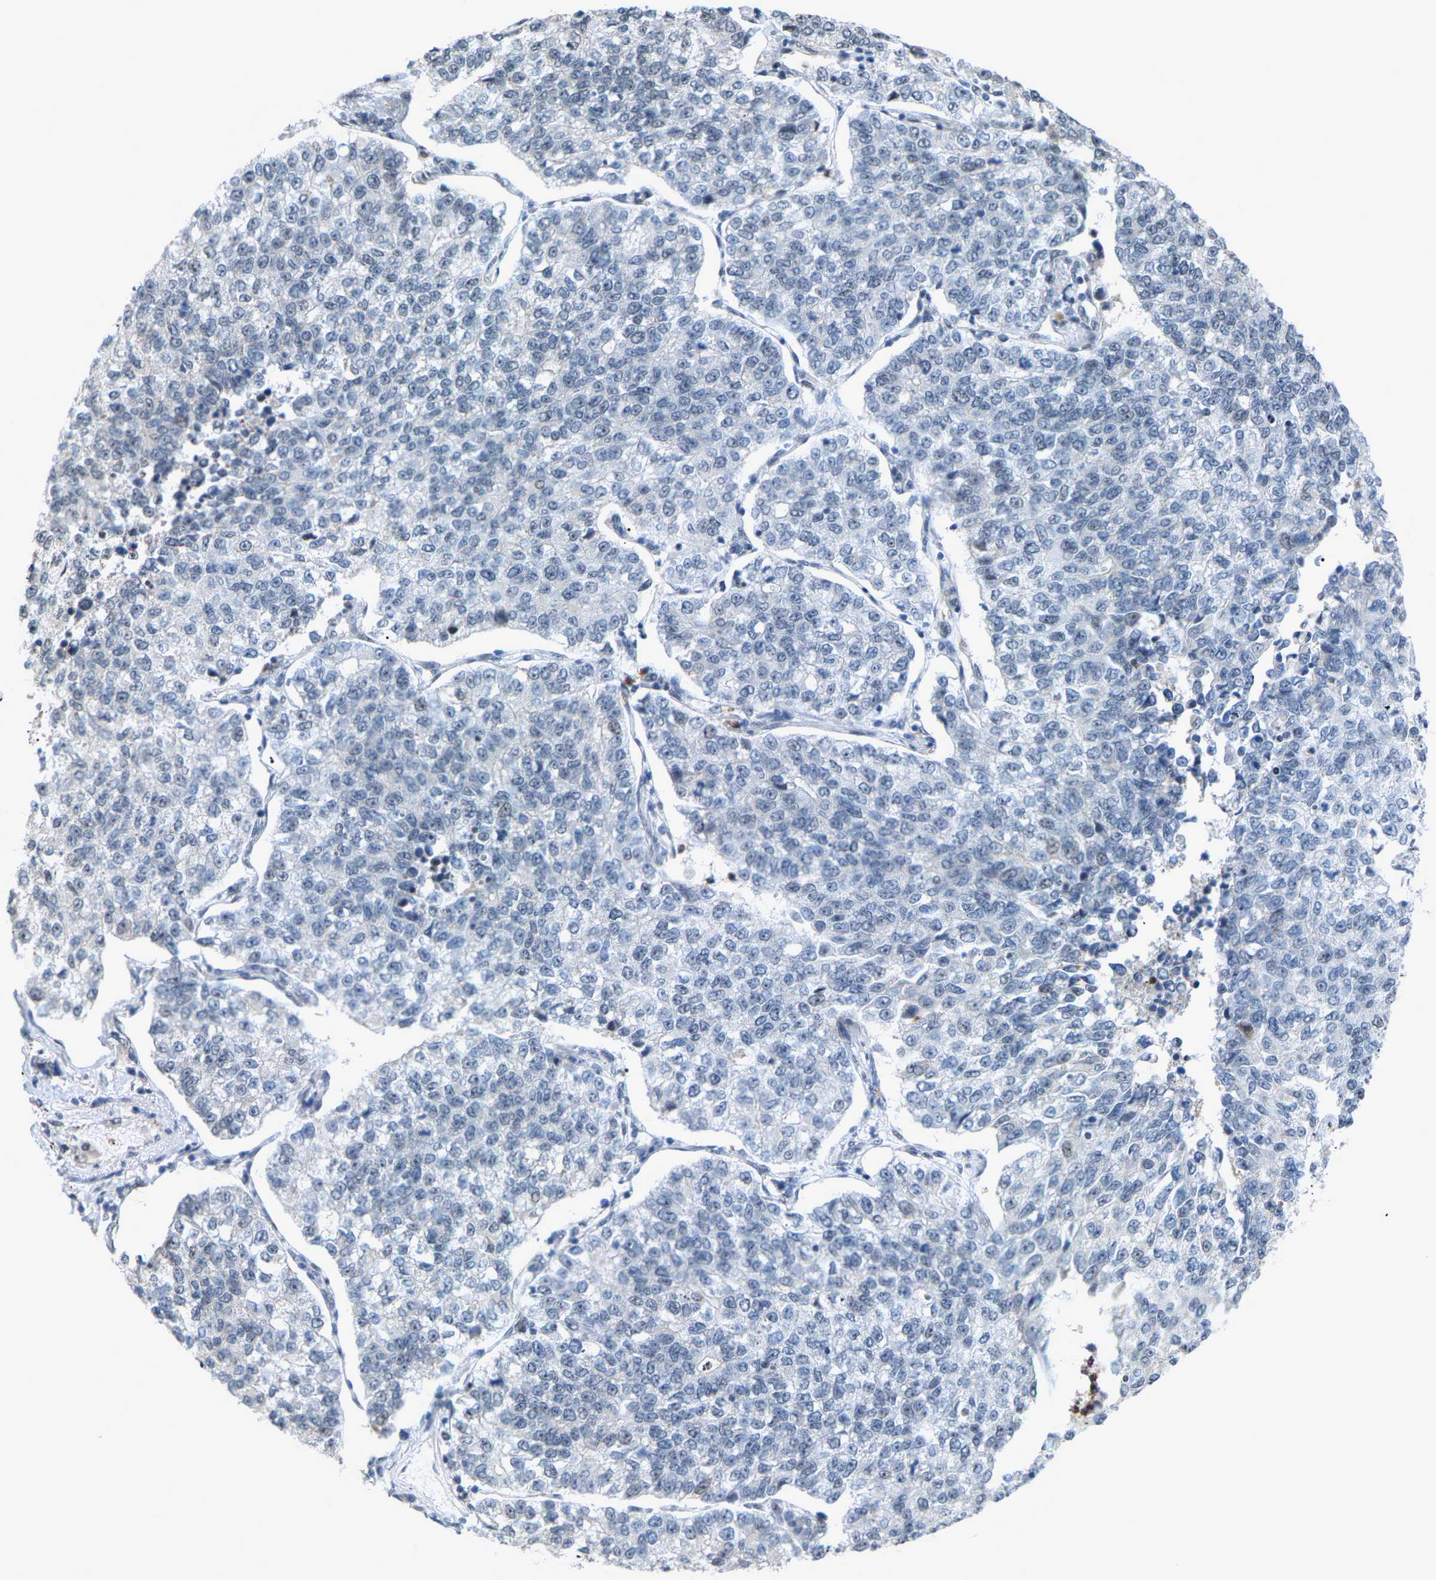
{"staining": {"intensity": "negative", "quantity": "none", "location": "none"}, "tissue": "lung cancer", "cell_type": "Tumor cells", "image_type": "cancer", "snomed": [{"axis": "morphology", "description": "Adenocarcinoma, NOS"}, {"axis": "topography", "description": "Lung"}], "caption": "Protein analysis of lung cancer demonstrates no significant expression in tumor cells.", "gene": "CROT", "patient": {"sex": "male", "age": 49}}